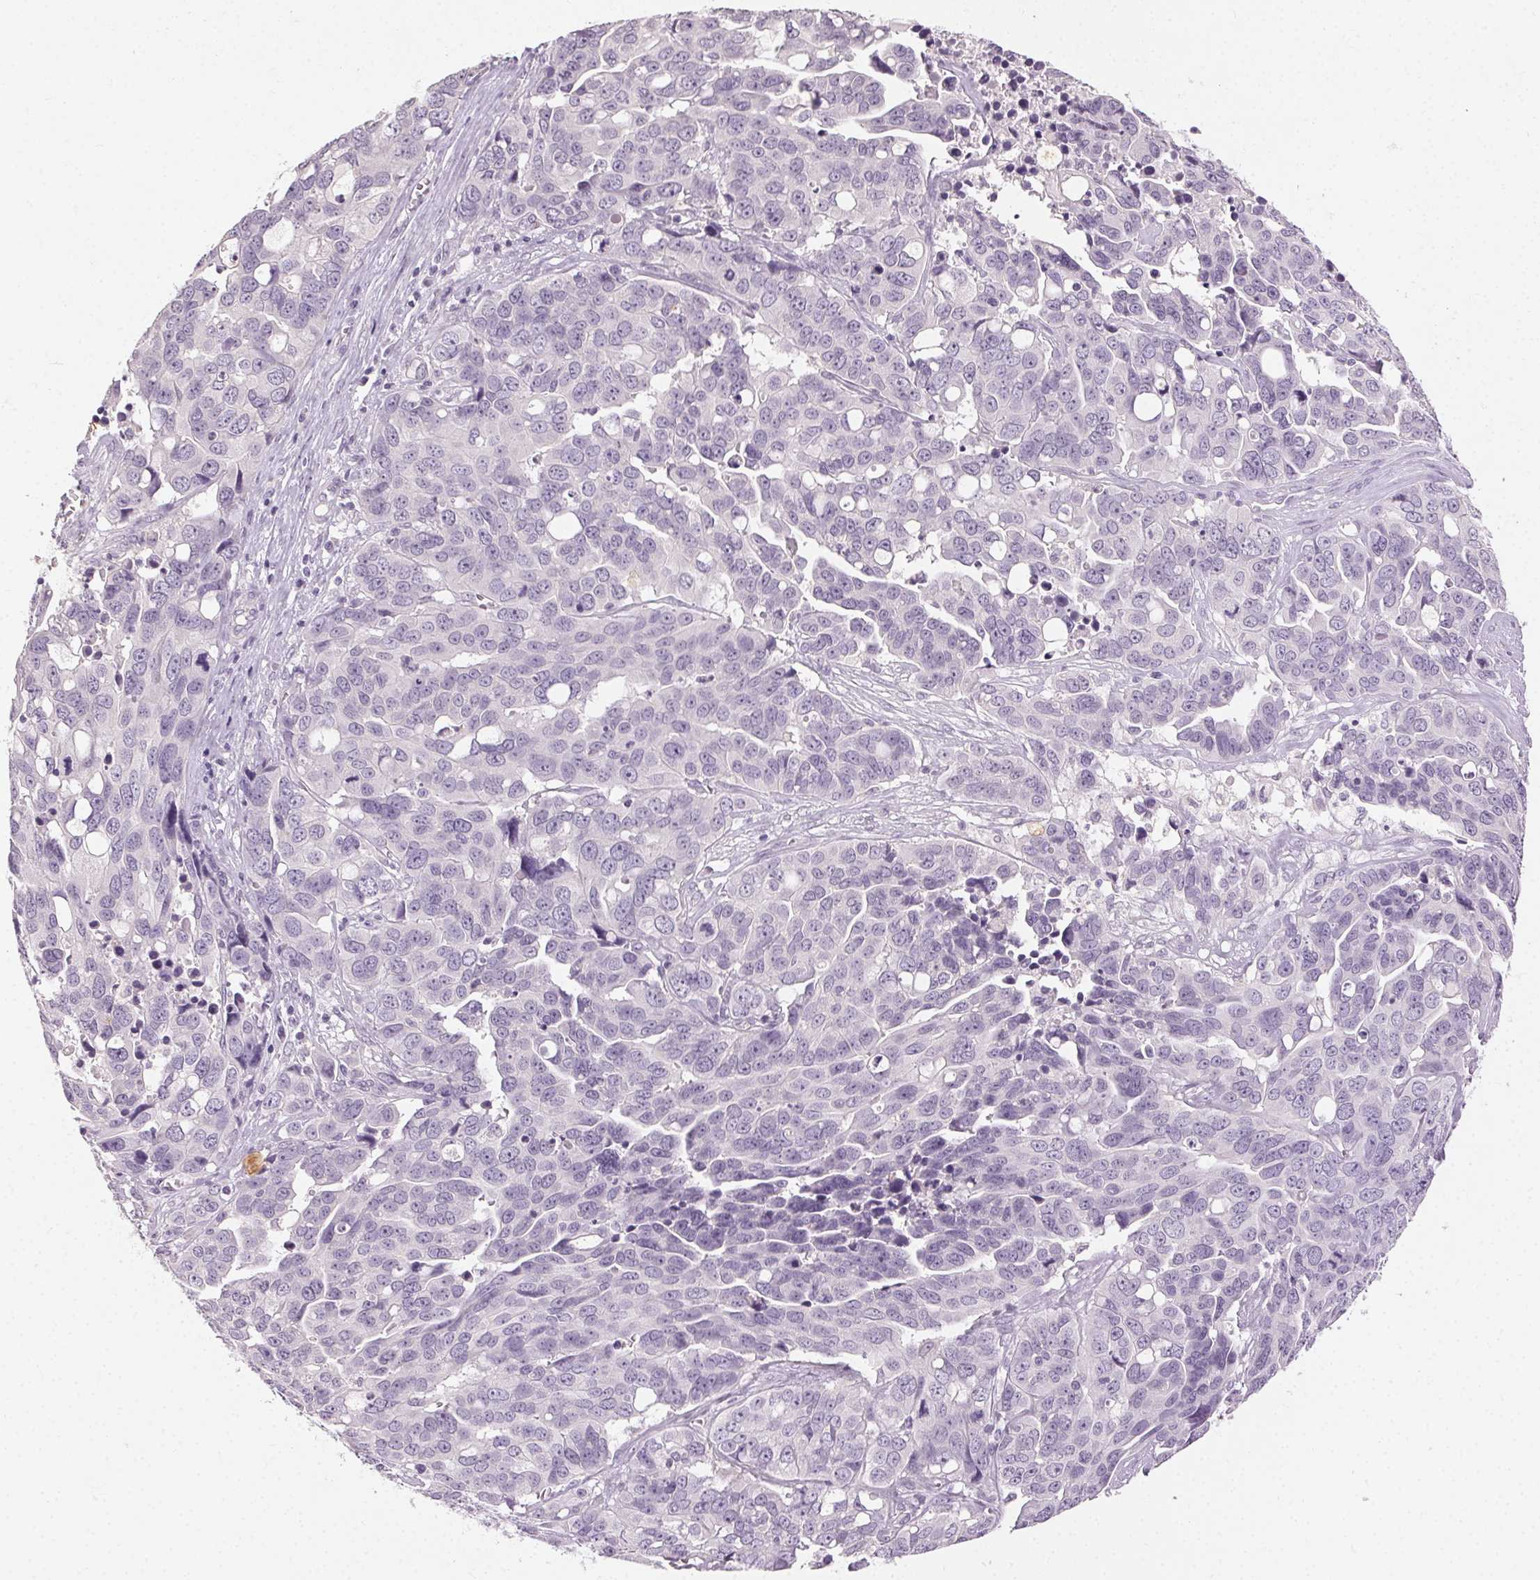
{"staining": {"intensity": "negative", "quantity": "none", "location": "none"}, "tissue": "ovarian cancer", "cell_type": "Tumor cells", "image_type": "cancer", "snomed": [{"axis": "morphology", "description": "Carcinoma, endometroid"}, {"axis": "topography", "description": "Ovary"}], "caption": "Ovarian cancer was stained to show a protein in brown. There is no significant expression in tumor cells.", "gene": "CLTRN", "patient": {"sex": "female", "age": 78}}